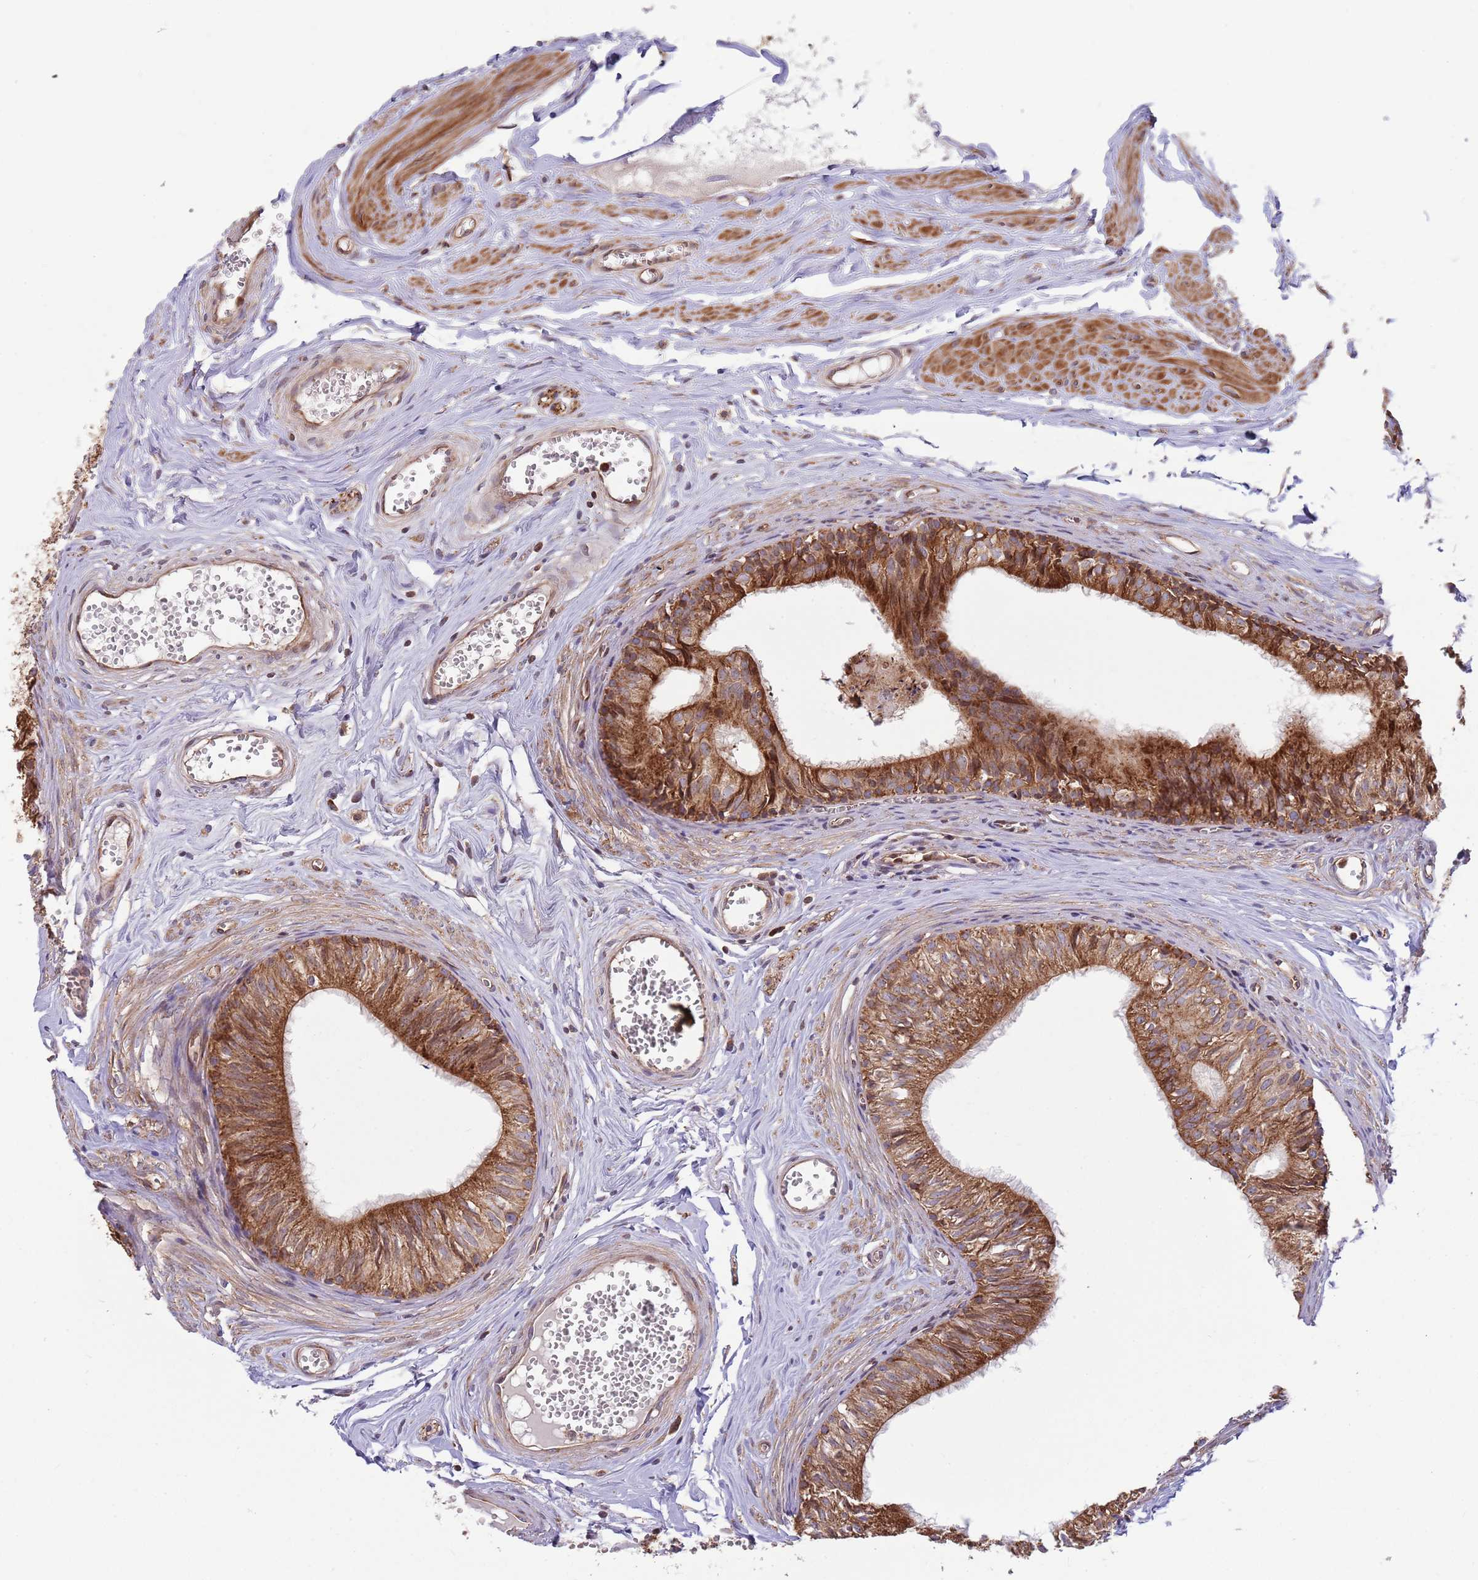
{"staining": {"intensity": "strong", "quantity": ">75%", "location": "cytoplasmic/membranous"}, "tissue": "epididymis", "cell_type": "Glandular cells", "image_type": "normal", "snomed": [{"axis": "morphology", "description": "Normal tissue, NOS"}, {"axis": "topography", "description": "Epididymis"}], "caption": "Strong cytoplasmic/membranous protein positivity is appreciated in approximately >75% of glandular cells in epididymis. Using DAB (3,3'-diaminobenzidine) (brown) and hematoxylin (blue) stains, captured at high magnification using brightfield microscopy.", "gene": "ATP5PD", "patient": {"sex": "male", "age": 36}}